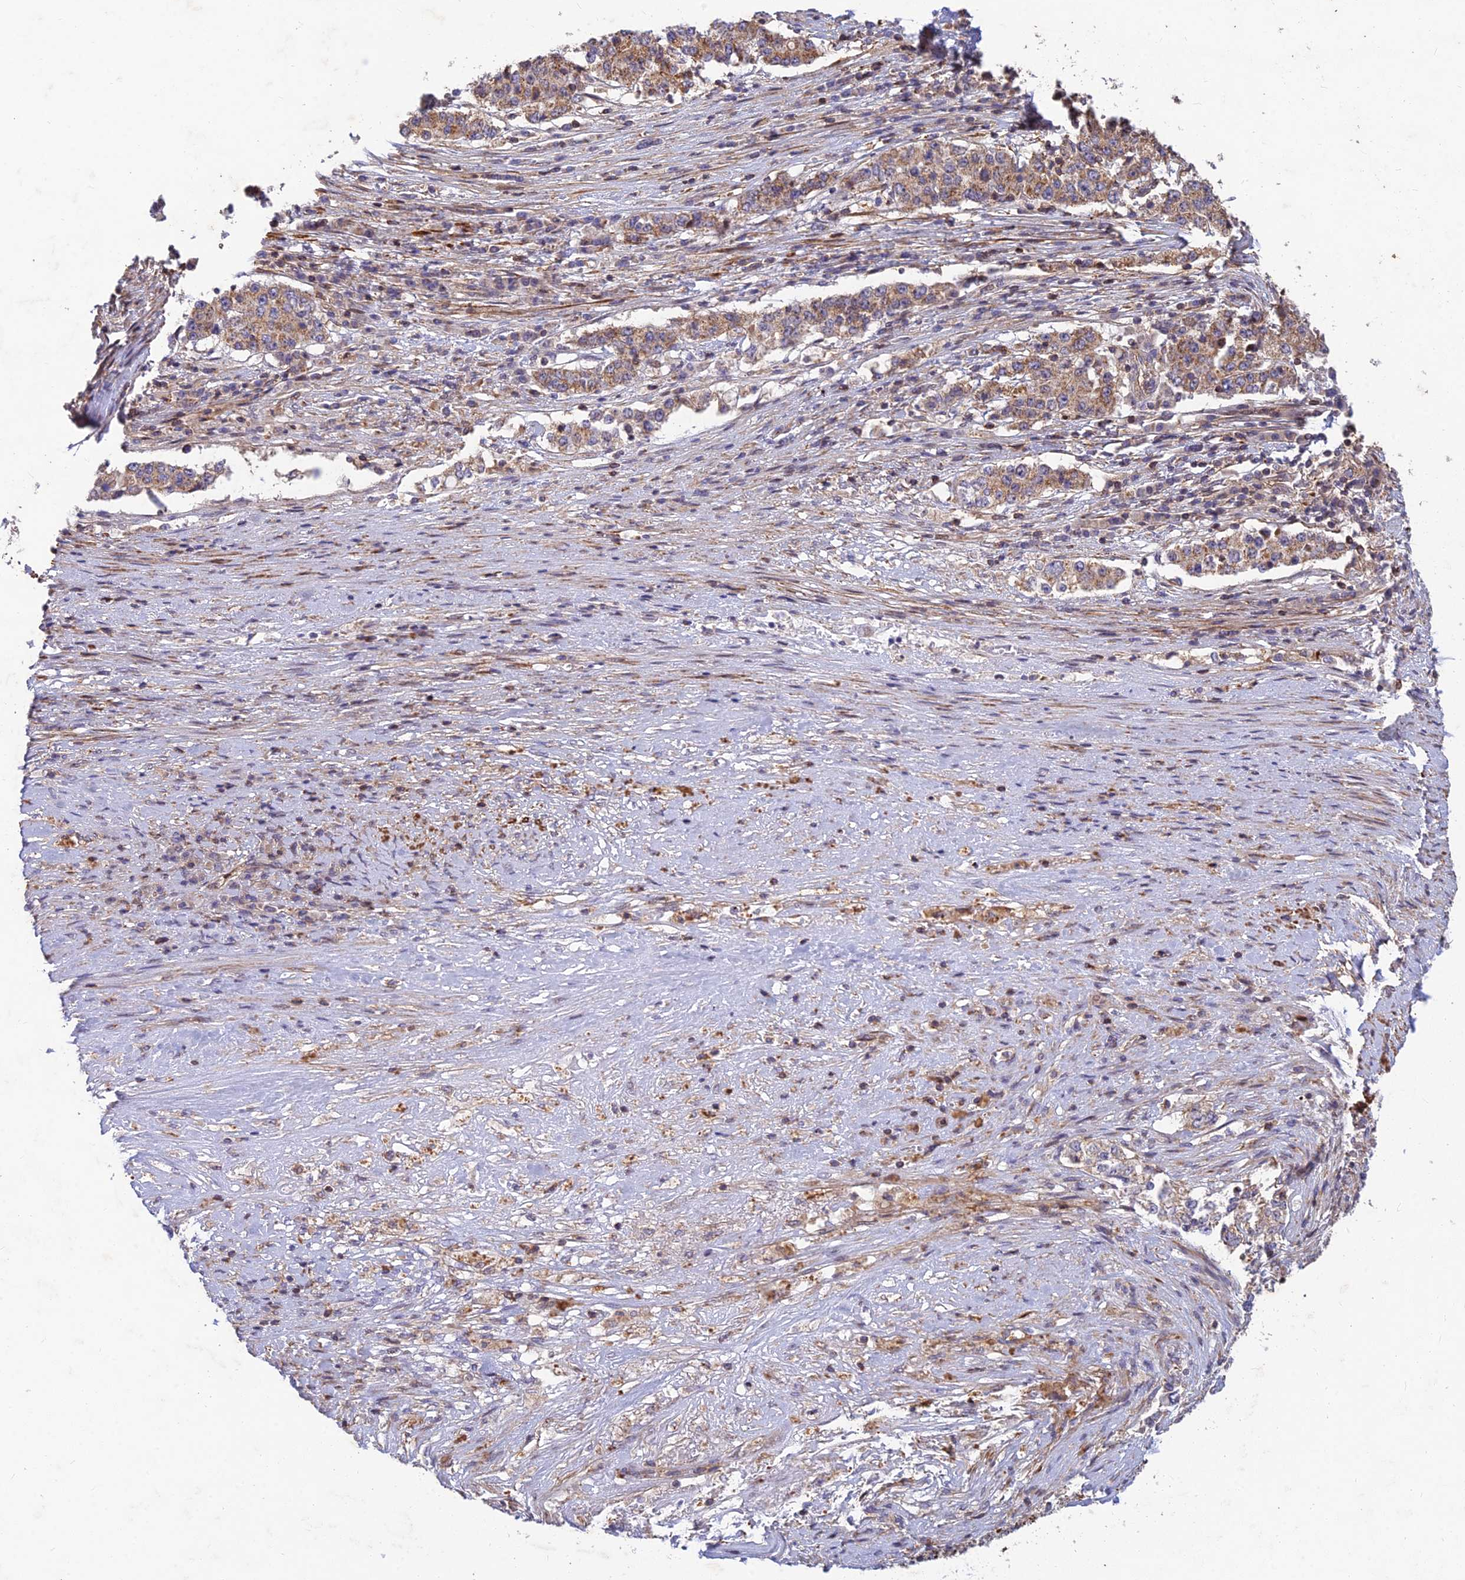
{"staining": {"intensity": "weak", "quantity": ">75%", "location": "cytoplasmic/membranous"}, "tissue": "stomach cancer", "cell_type": "Tumor cells", "image_type": "cancer", "snomed": [{"axis": "morphology", "description": "Adenocarcinoma, NOS"}, {"axis": "topography", "description": "Stomach"}], "caption": "Stomach cancer (adenocarcinoma) tissue shows weak cytoplasmic/membranous staining in approximately >75% of tumor cells", "gene": "RELCH", "patient": {"sex": "male", "age": 59}}